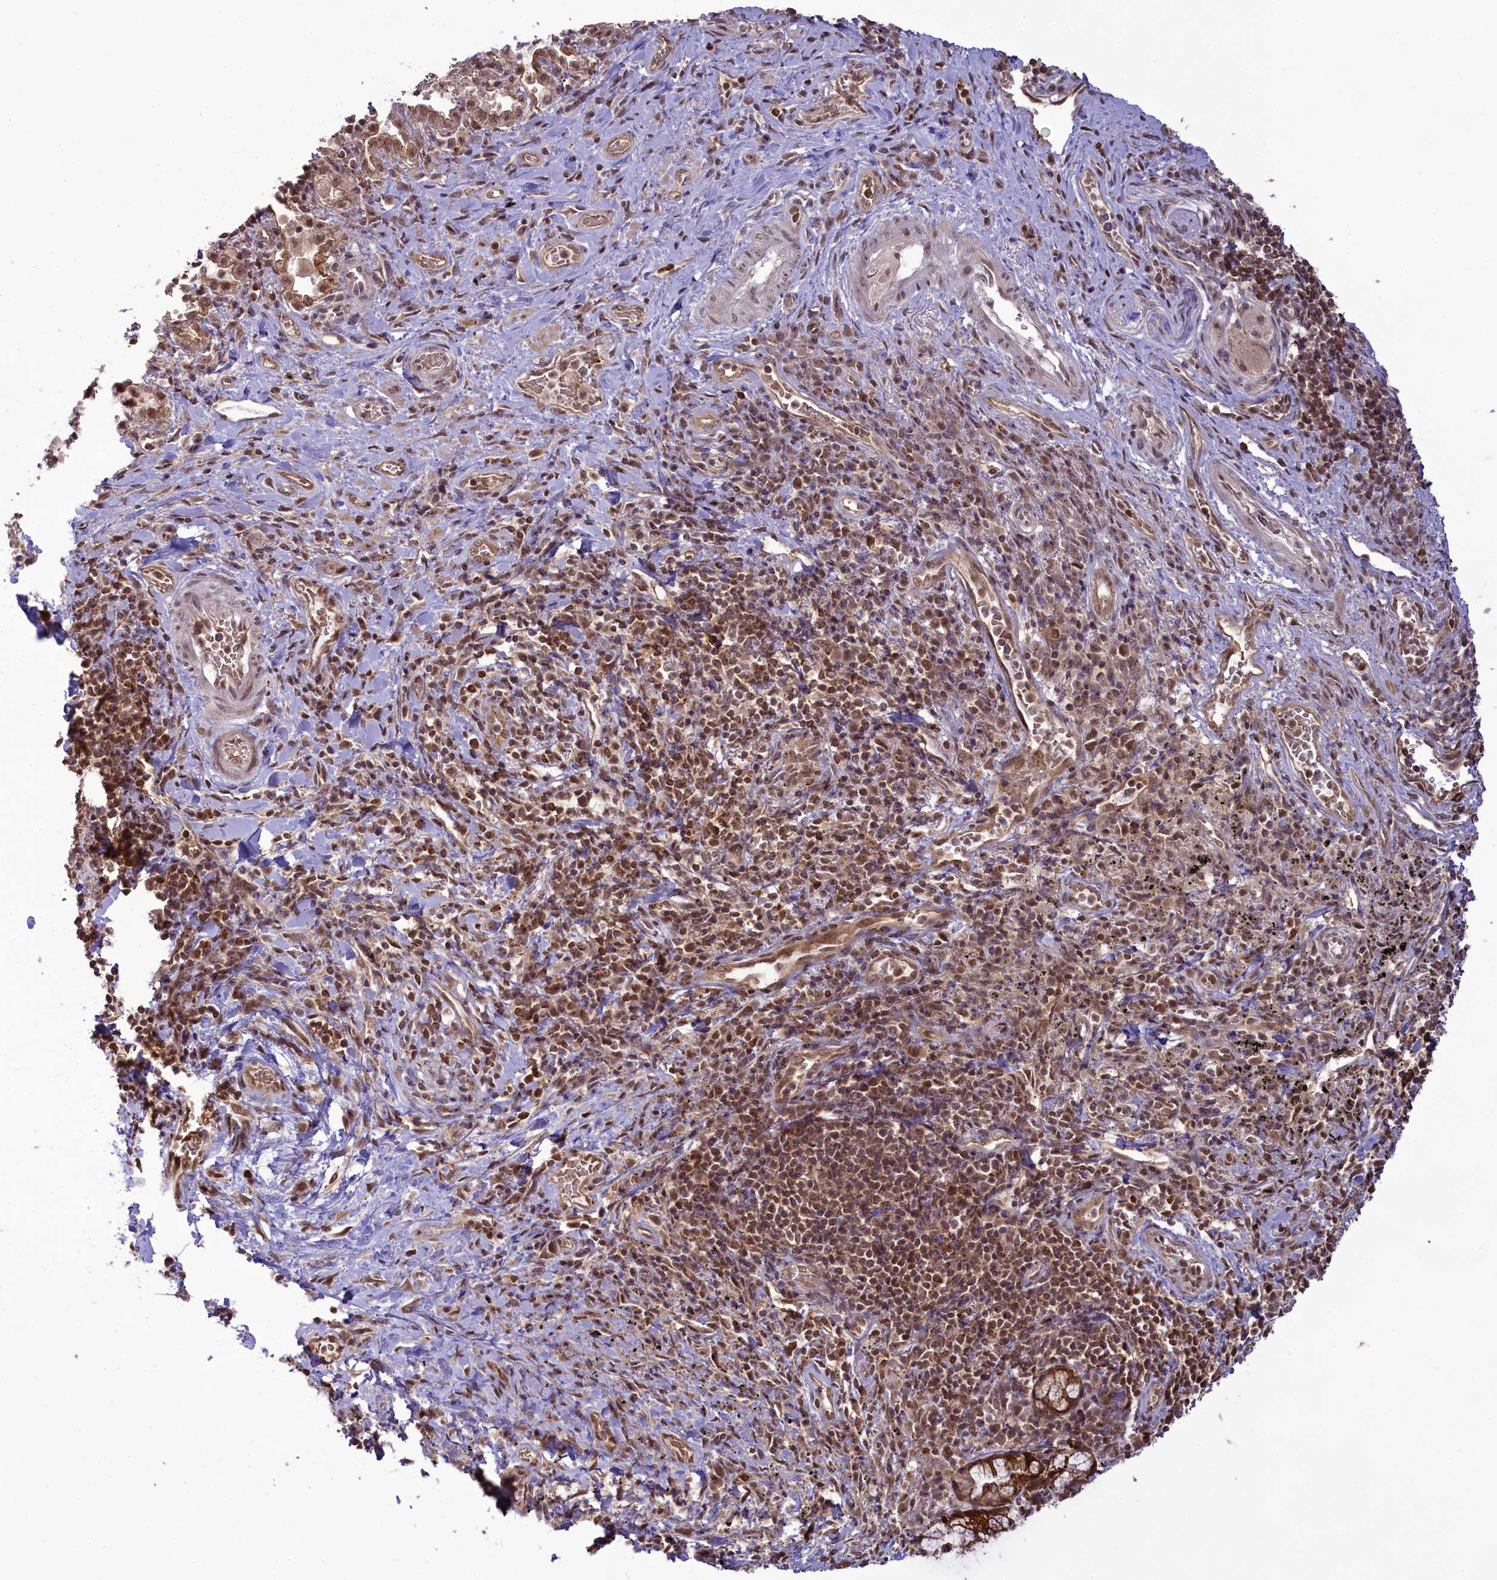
{"staining": {"intensity": "moderate", "quantity": "25%-75%", "location": "nuclear"}, "tissue": "adipose tissue", "cell_type": "Adipocytes", "image_type": "normal", "snomed": [{"axis": "morphology", "description": "Normal tissue, NOS"}, {"axis": "morphology", "description": "Squamous cell carcinoma, NOS"}, {"axis": "topography", "description": "Bronchus"}, {"axis": "topography", "description": "Lung"}], "caption": "The image reveals a brown stain indicating the presence of a protein in the nuclear of adipocytes in adipose tissue. (DAB IHC, brown staining for protein, blue staining for nuclei).", "gene": "CARD8", "patient": {"sex": "male", "age": 64}}